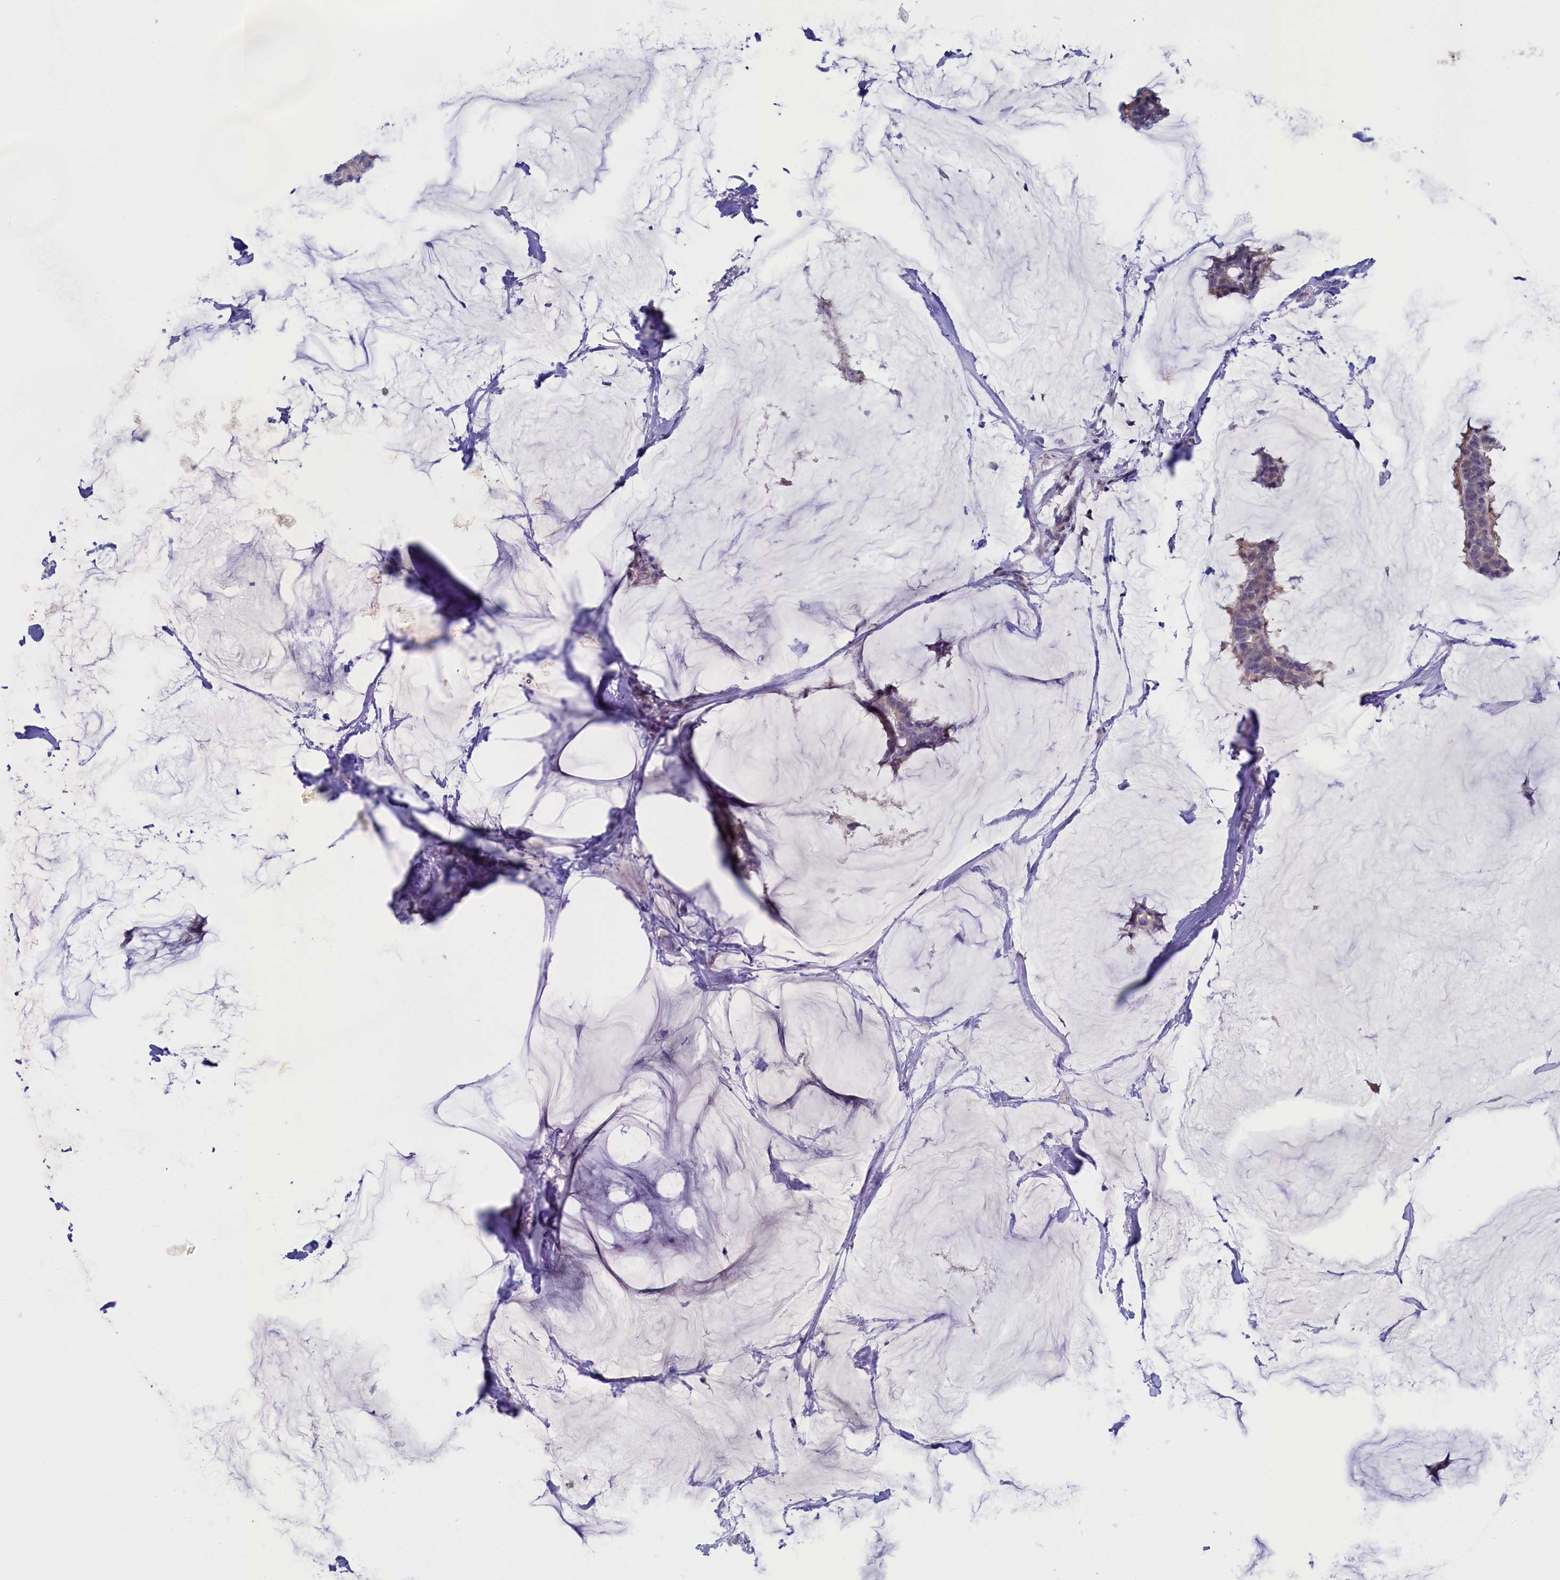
{"staining": {"intensity": "negative", "quantity": "none", "location": "none"}, "tissue": "breast cancer", "cell_type": "Tumor cells", "image_type": "cancer", "snomed": [{"axis": "morphology", "description": "Duct carcinoma"}, {"axis": "topography", "description": "Breast"}], "caption": "An image of breast infiltrating ductal carcinoma stained for a protein shows no brown staining in tumor cells. (DAB immunohistochemistry with hematoxylin counter stain).", "gene": "FLYWCH2", "patient": {"sex": "female", "age": 93}}